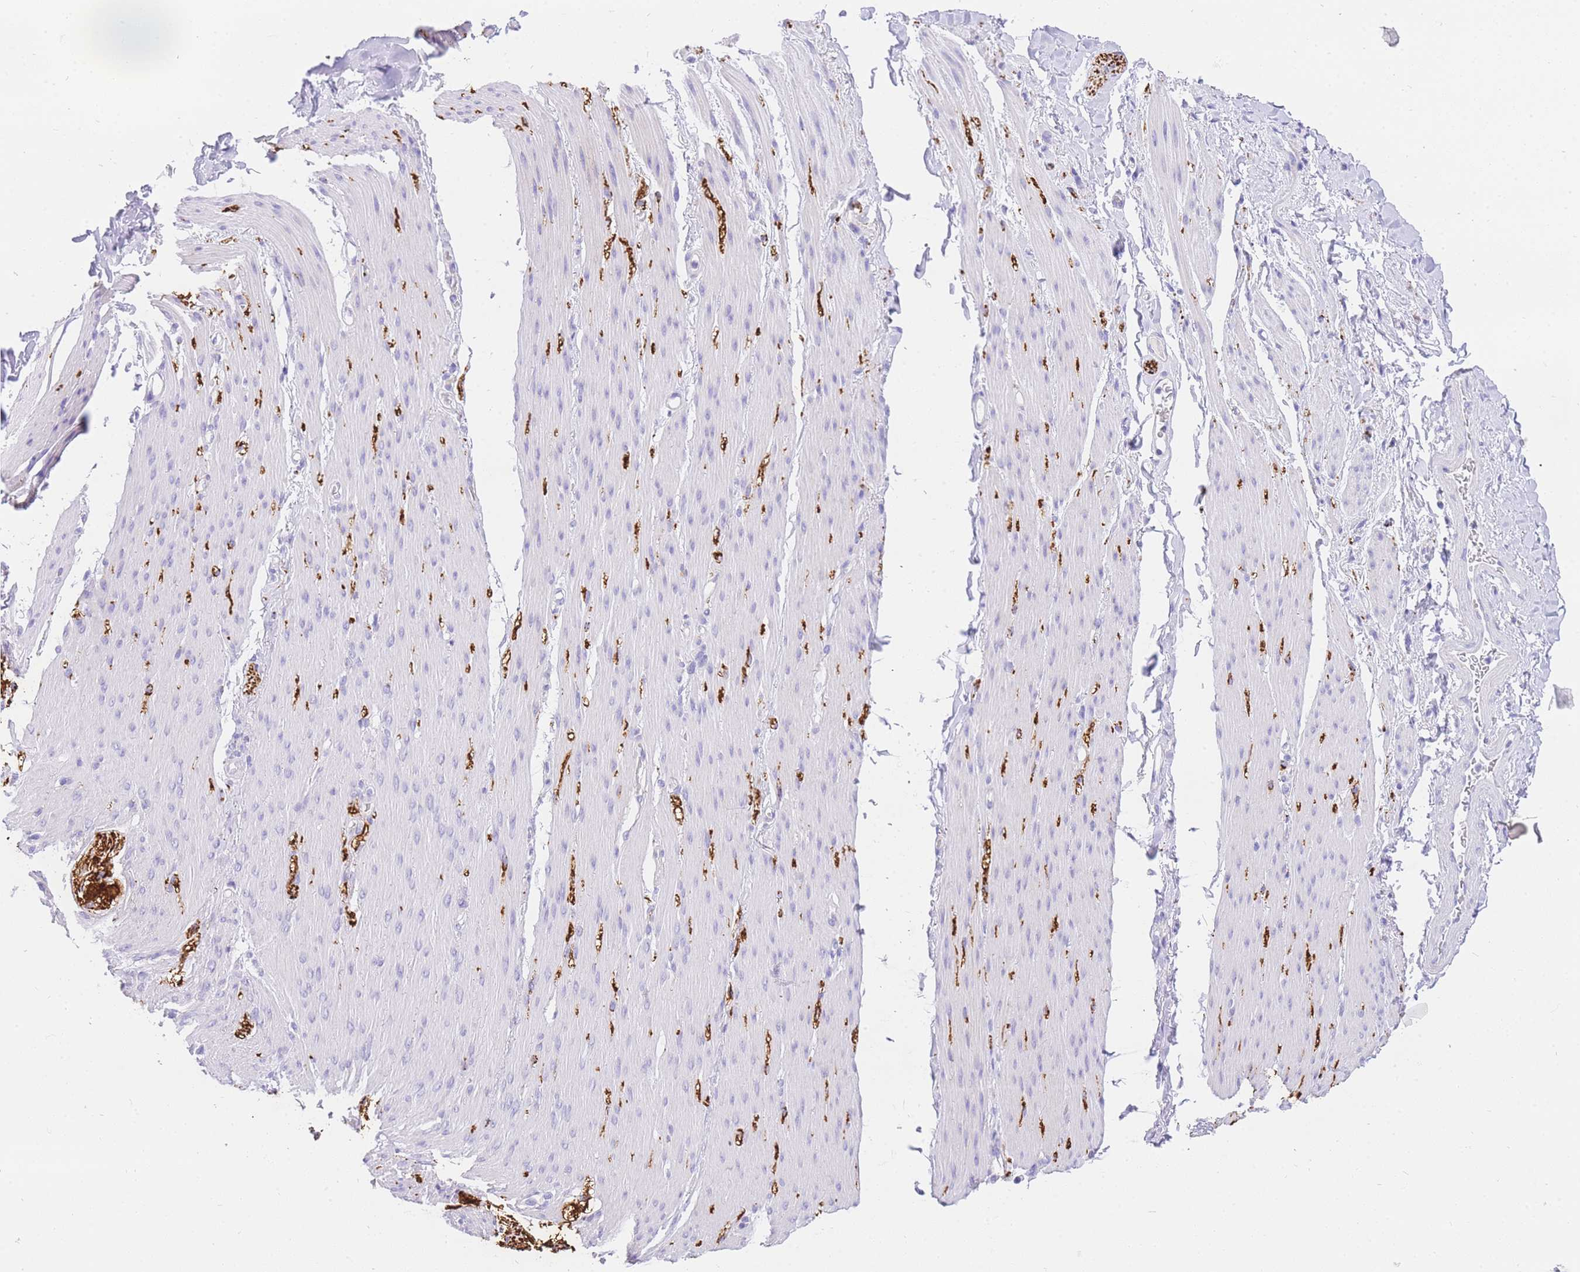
{"staining": {"intensity": "negative", "quantity": "none", "location": "none"}, "tissue": "adipose tissue", "cell_type": "Adipocytes", "image_type": "normal", "snomed": [{"axis": "morphology", "description": "Normal tissue, NOS"}, {"axis": "topography", "description": "Colon"}, {"axis": "topography", "description": "Peripheral nerve tissue"}], "caption": "DAB (3,3'-diaminobenzidine) immunohistochemical staining of normal human adipose tissue reveals no significant staining in adipocytes.", "gene": "UPK1A", "patient": {"sex": "female", "age": 61}}